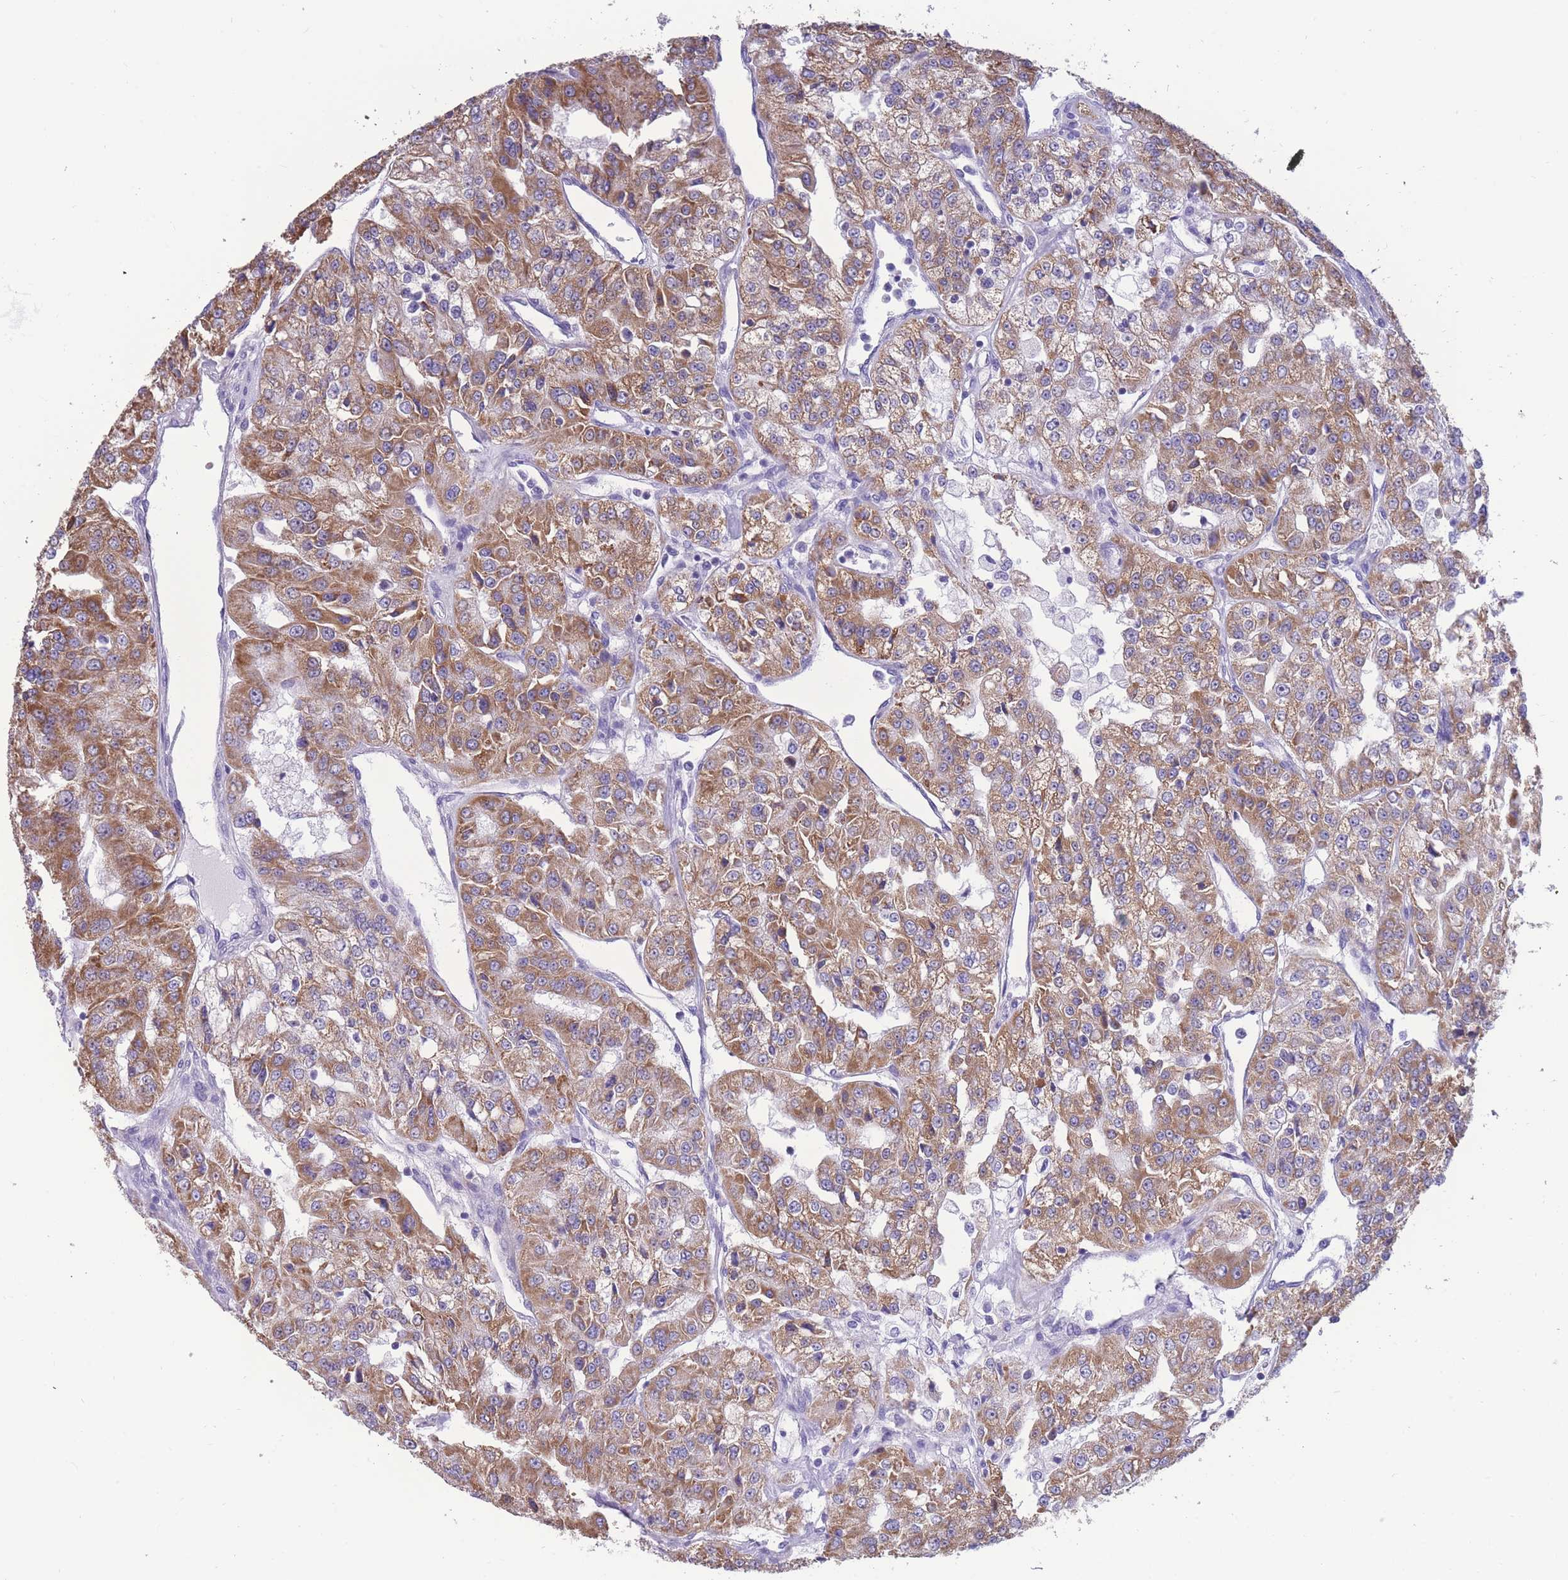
{"staining": {"intensity": "moderate", "quantity": ">75%", "location": "cytoplasmic/membranous"}, "tissue": "renal cancer", "cell_type": "Tumor cells", "image_type": "cancer", "snomed": [{"axis": "morphology", "description": "Adenocarcinoma, NOS"}, {"axis": "topography", "description": "Kidney"}], "caption": "Human adenocarcinoma (renal) stained for a protein (brown) reveals moderate cytoplasmic/membranous positive expression in about >75% of tumor cells.", "gene": "INTS2", "patient": {"sex": "female", "age": 63}}